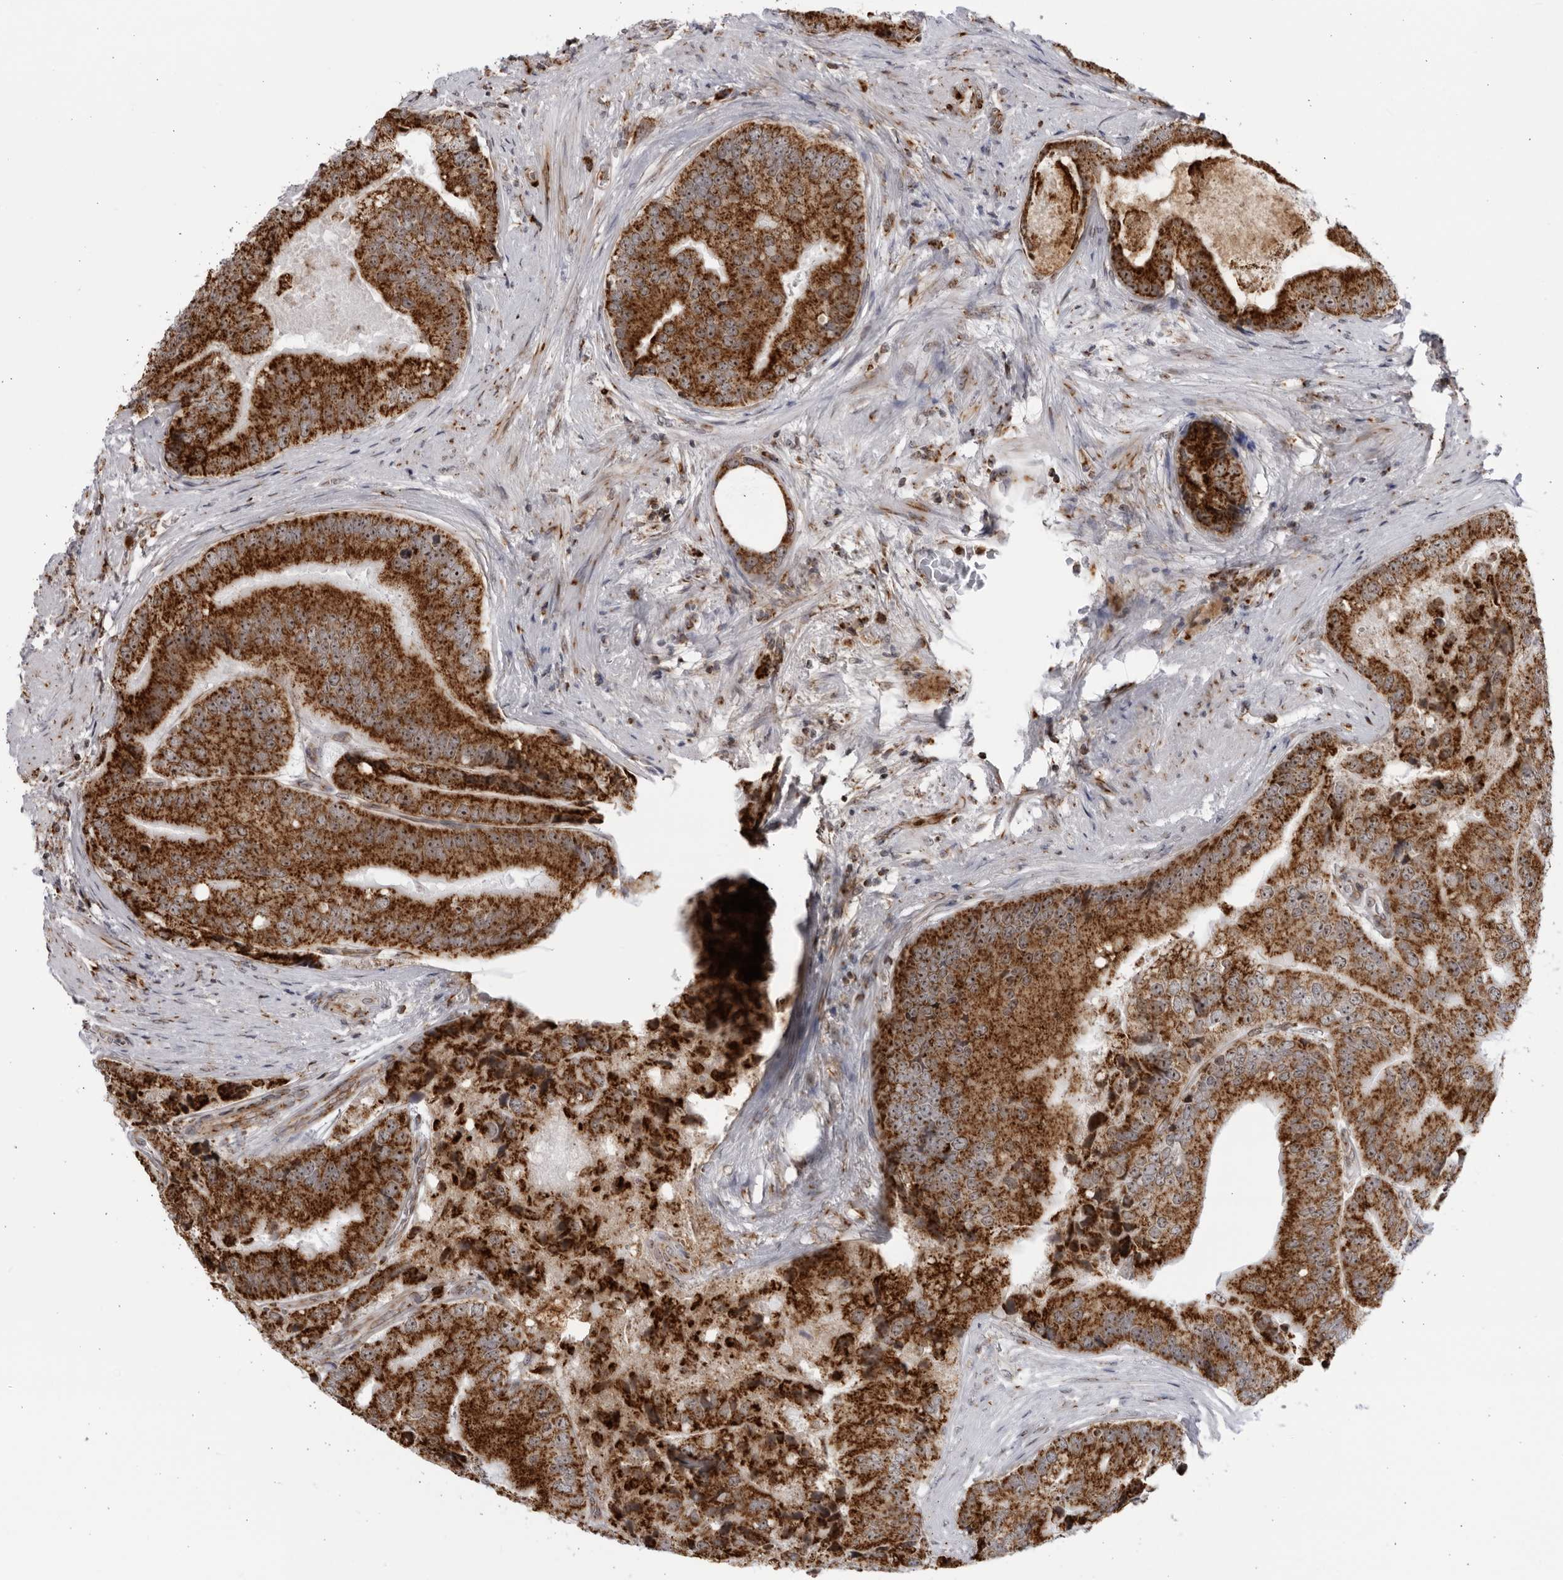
{"staining": {"intensity": "strong", "quantity": ">75%", "location": "cytoplasmic/membranous"}, "tissue": "prostate cancer", "cell_type": "Tumor cells", "image_type": "cancer", "snomed": [{"axis": "morphology", "description": "Adenocarcinoma, High grade"}, {"axis": "topography", "description": "Prostate"}], "caption": "An image of prostate adenocarcinoma (high-grade) stained for a protein reveals strong cytoplasmic/membranous brown staining in tumor cells.", "gene": "RBM34", "patient": {"sex": "male", "age": 70}}